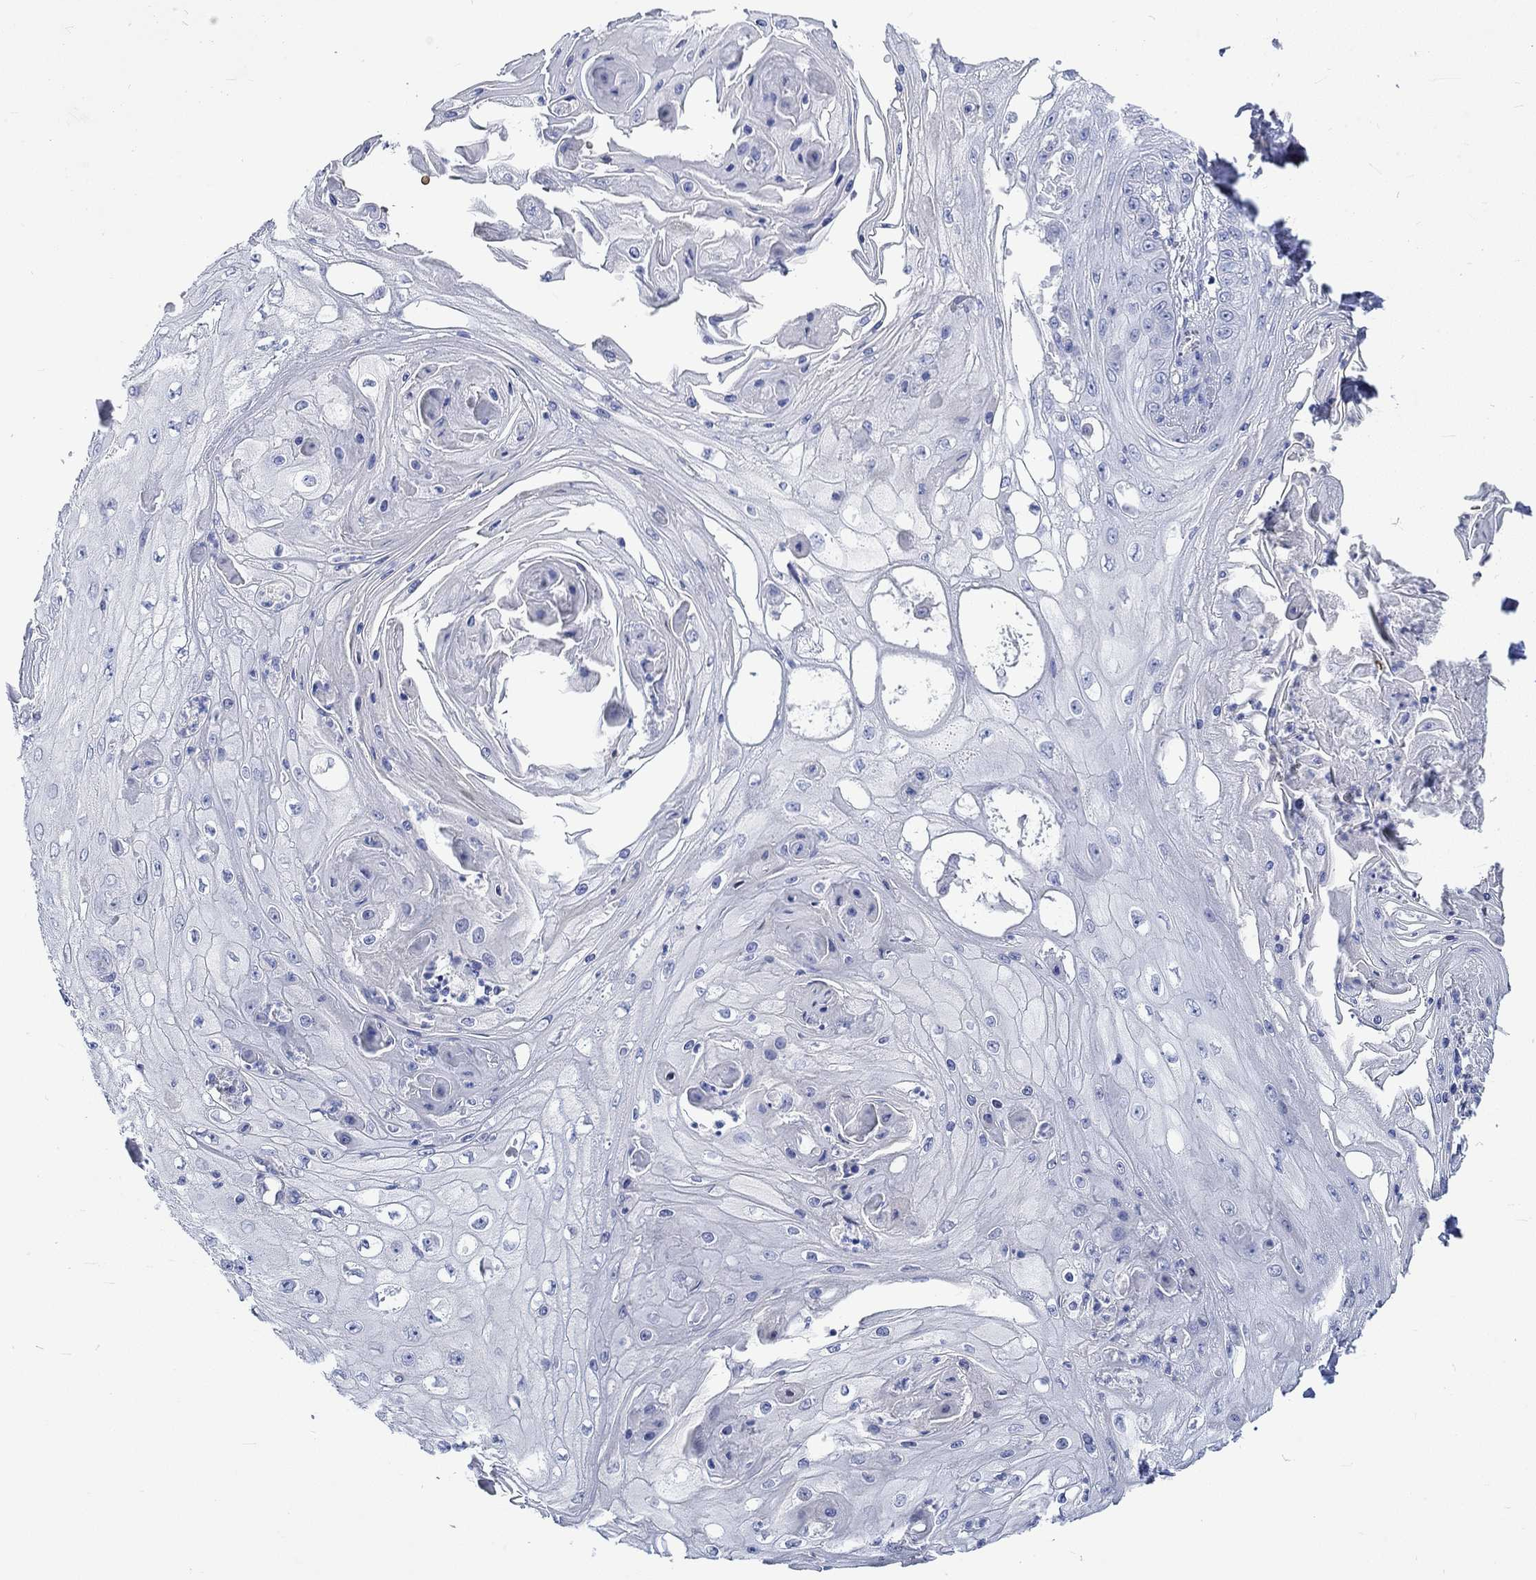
{"staining": {"intensity": "negative", "quantity": "none", "location": "none"}, "tissue": "skin cancer", "cell_type": "Tumor cells", "image_type": "cancer", "snomed": [{"axis": "morphology", "description": "Squamous cell carcinoma, NOS"}, {"axis": "topography", "description": "Skin"}], "caption": "Immunohistochemistry (IHC) of skin cancer reveals no positivity in tumor cells.", "gene": "KCNA1", "patient": {"sex": "male", "age": 70}}